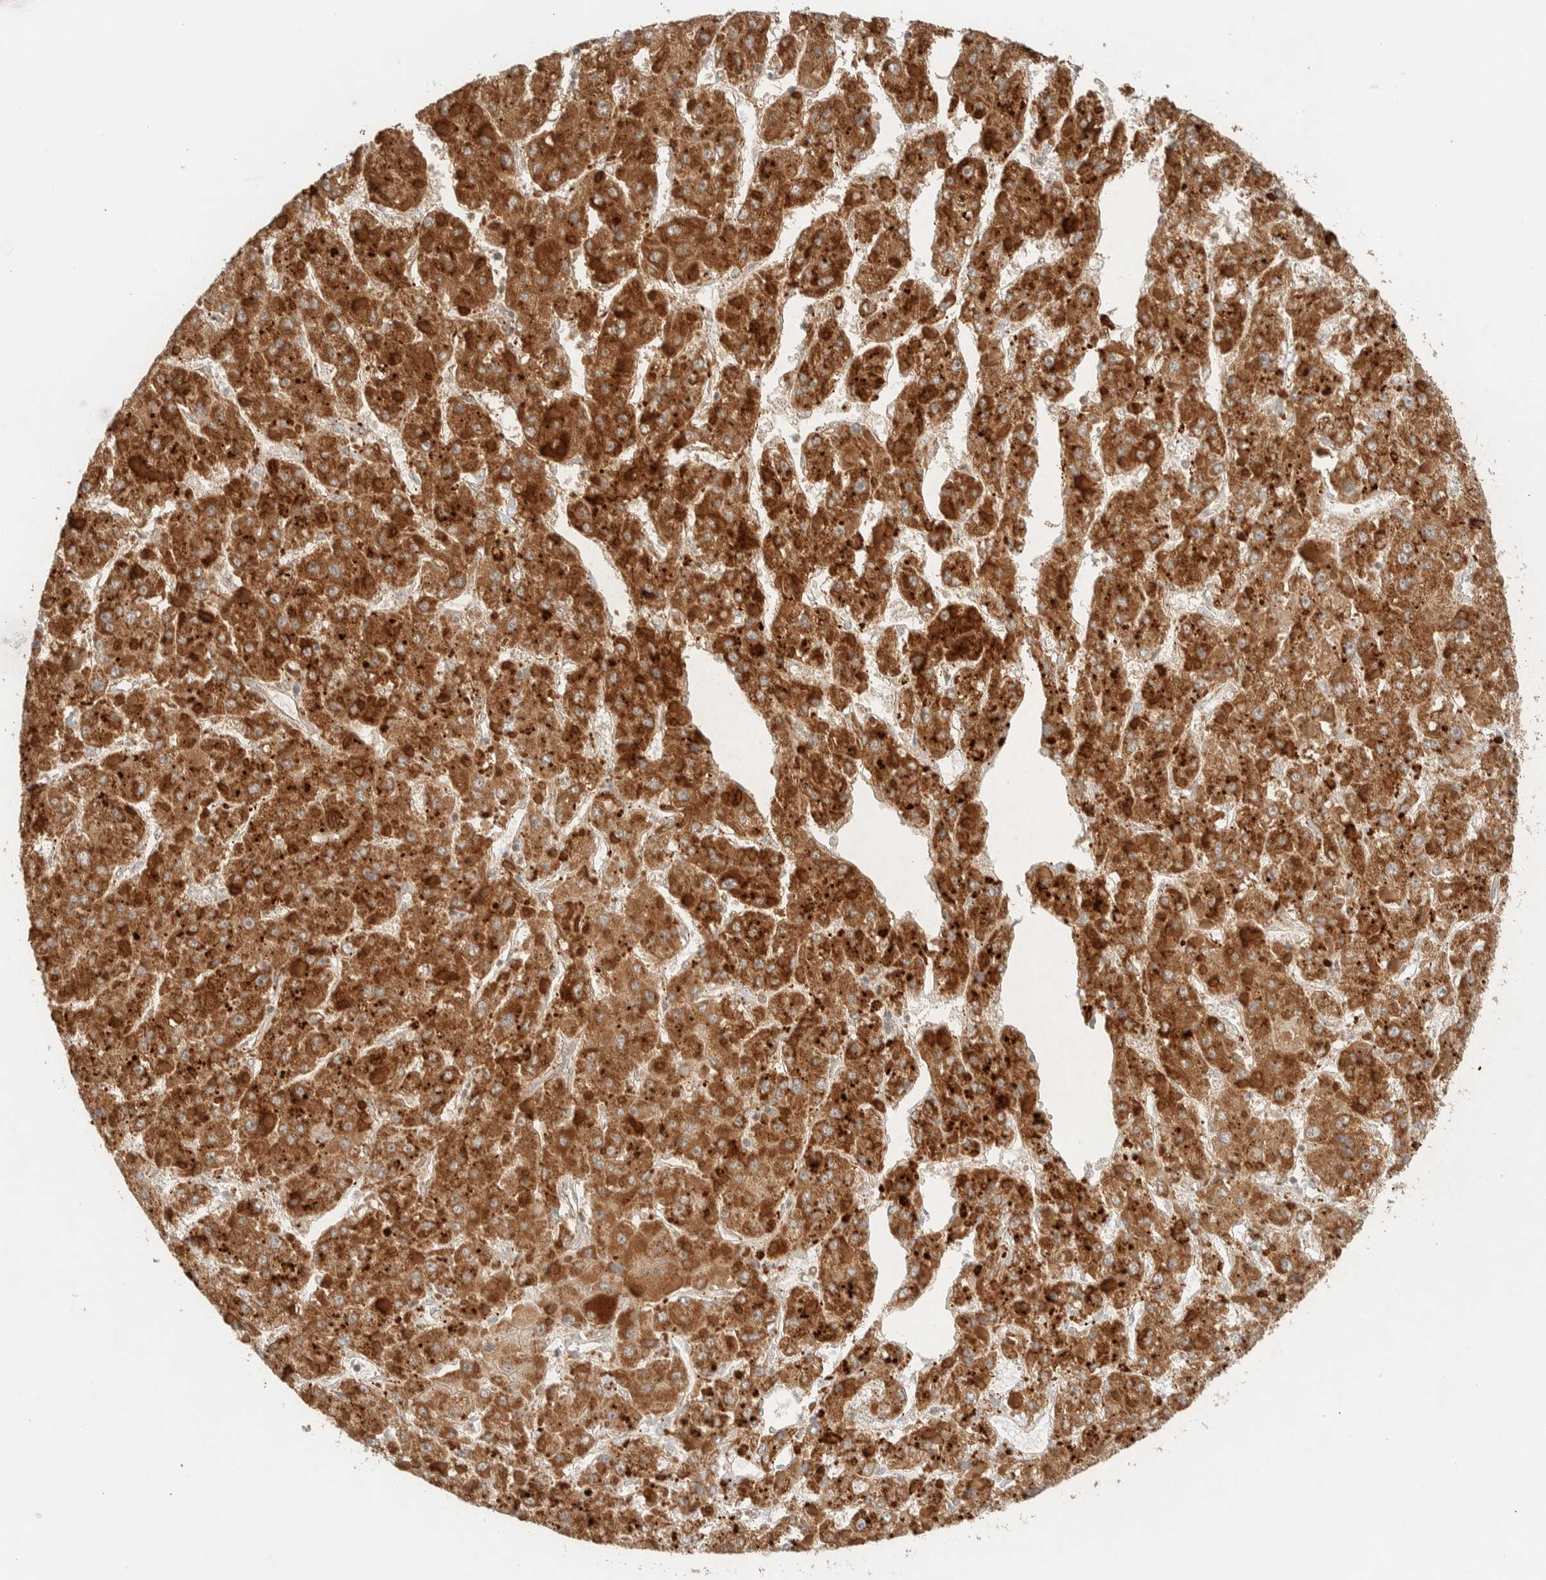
{"staining": {"intensity": "strong", "quantity": ">75%", "location": "cytoplasmic/membranous"}, "tissue": "liver cancer", "cell_type": "Tumor cells", "image_type": "cancer", "snomed": [{"axis": "morphology", "description": "Carcinoma, Hepatocellular, NOS"}, {"axis": "topography", "description": "Liver"}], "caption": "Approximately >75% of tumor cells in liver cancer show strong cytoplasmic/membranous protein positivity as visualized by brown immunohistochemical staining.", "gene": "MRPL41", "patient": {"sex": "female", "age": 73}}